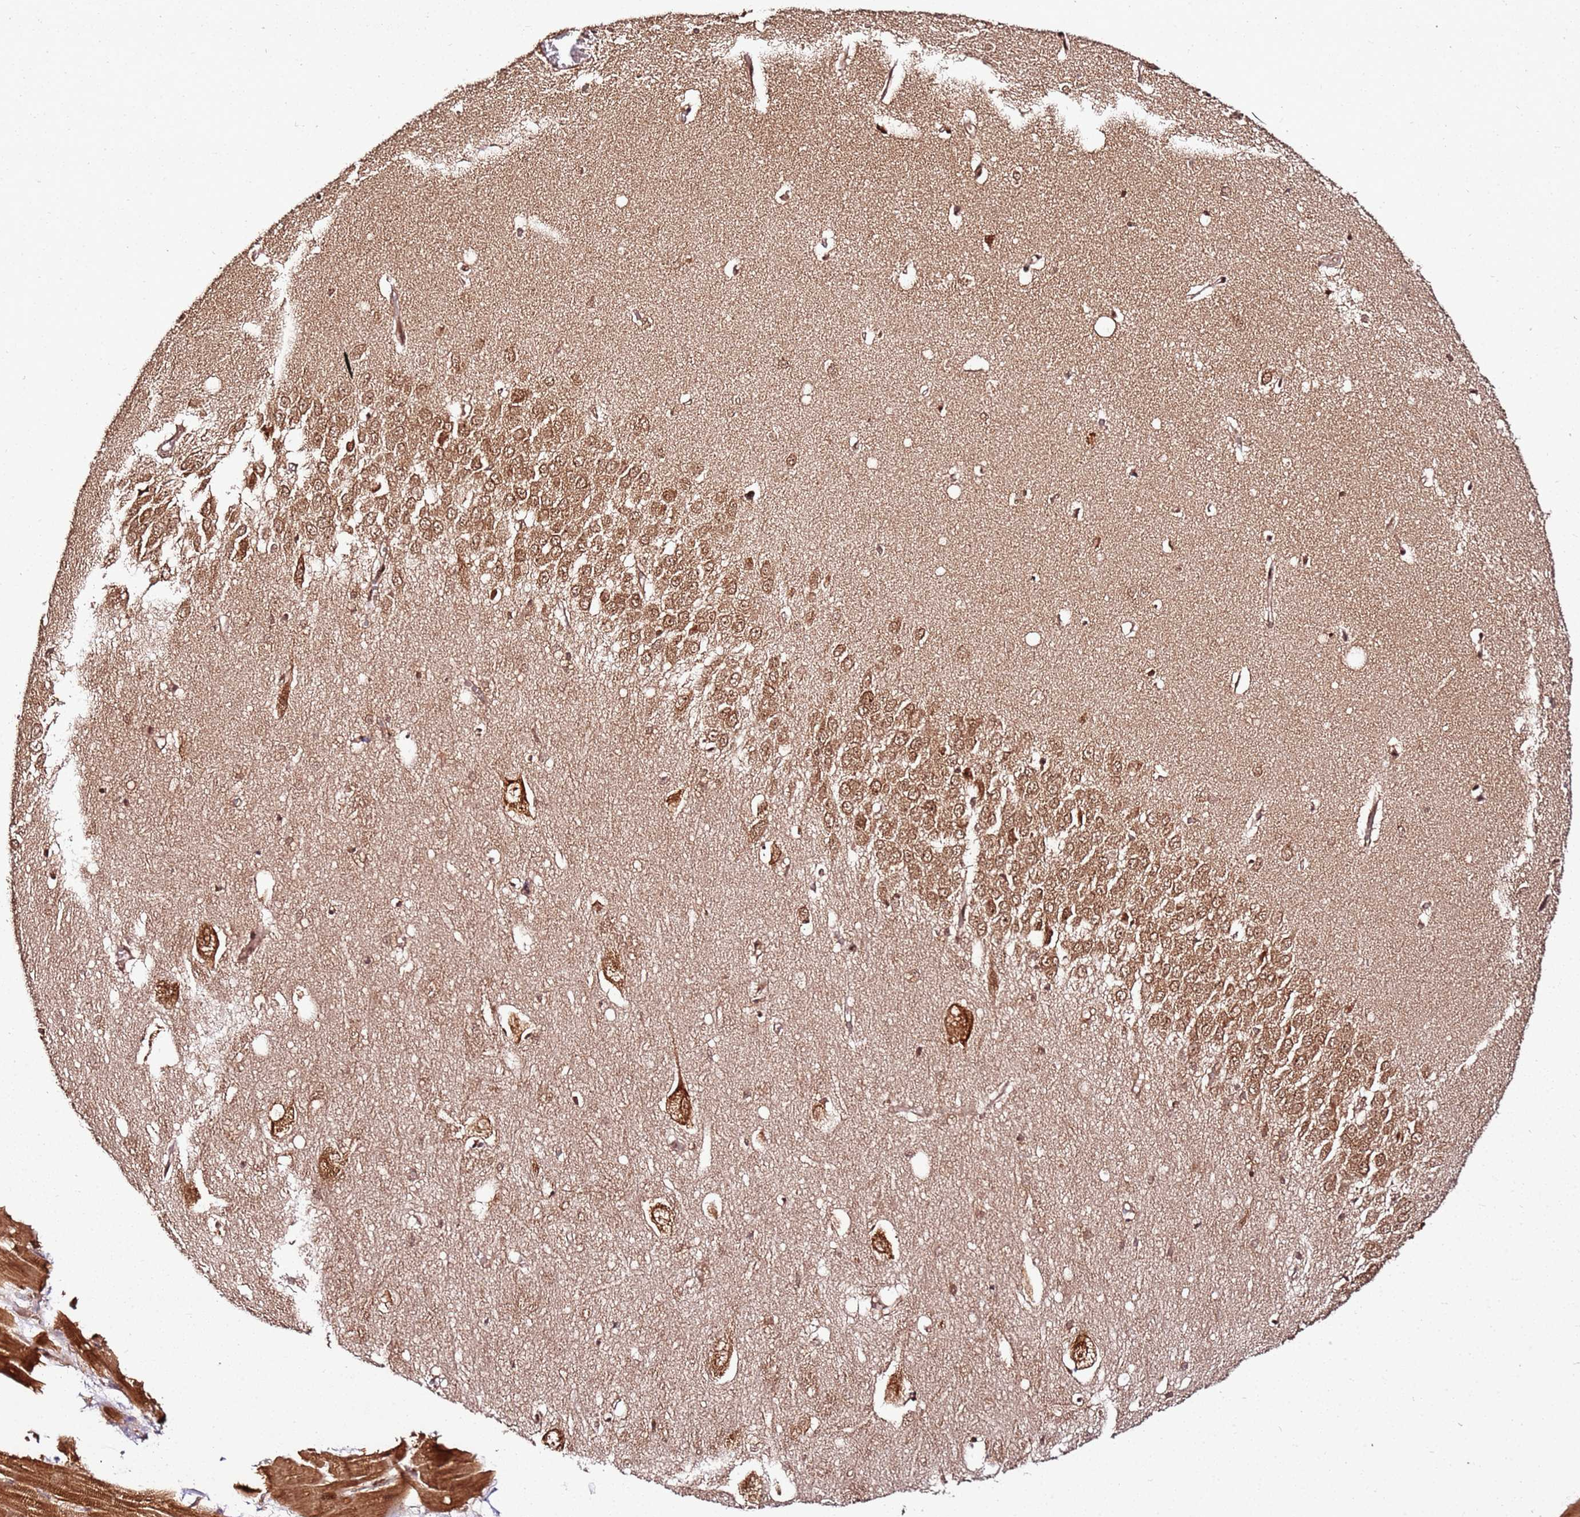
{"staining": {"intensity": "strong", "quantity": ">75%", "location": "nuclear"}, "tissue": "hippocampus", "cell_type": "Glial cells", "image_type": "normal", "snomed": [{"axis": "morphology", "description": "Normal tissue, NOS"}, {"axis": "topography", "description": "Hippocampus"}], "caption": "Protein staining of unremarkable hippocampus shows strong nuclear staining in approximately >75% of glial cells. (DAB IHC, brown staining for protein, blue staining for nuclei).", "gene": "XRN2", "patient": {"sex": "female", "age": 64}}